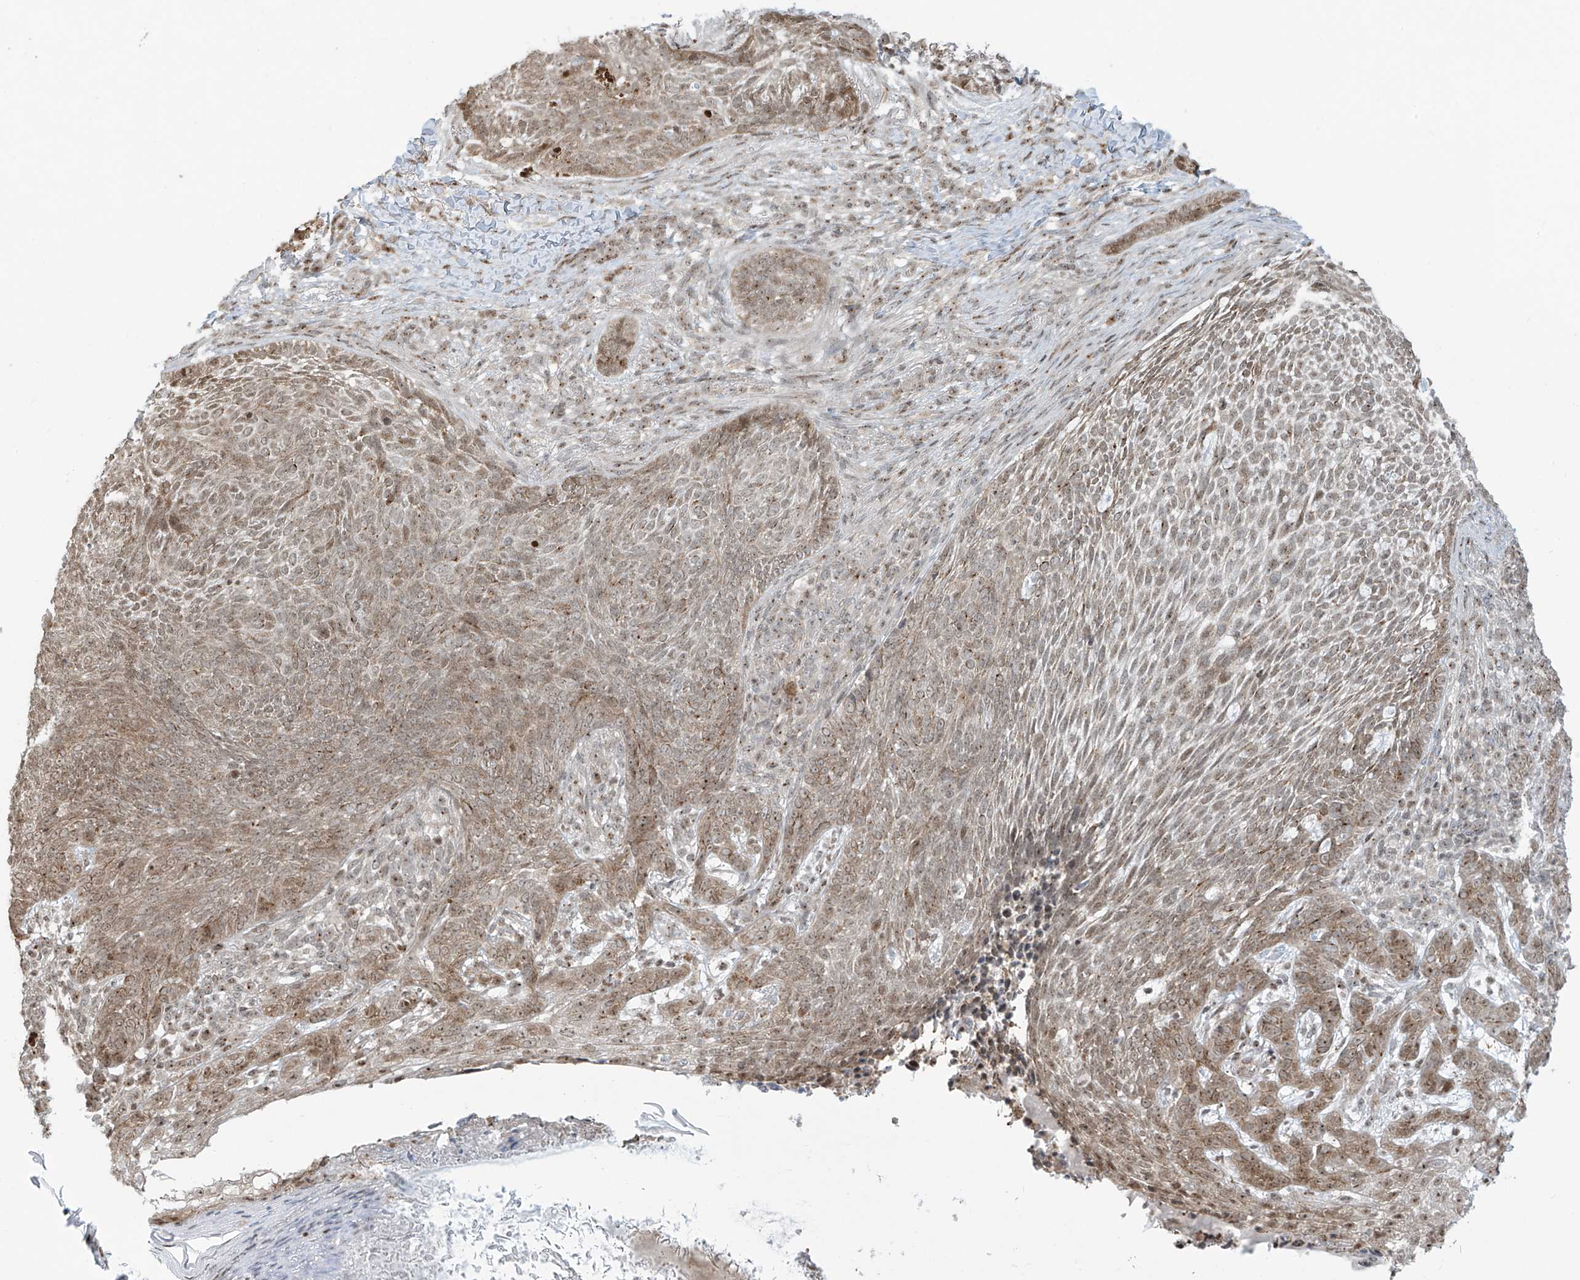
{"staining": {"intensity": "weak", "quantity": ">75%", "location": "nuclear"}, "tissue": "skin cancer", "cell_type": "Tumor cells", "image_type": "cancer", "snomed": [{"axis": "morphology", "description": "Basal cell carcinoma"}, {"axis": "topography", "description": "Skin"}], "caption": "Protein analysis of skin basal cell carcinoma tissue exhibits weak nuclear expression in about >75% of tumor cells.", "gene": "VMP1", "patient": {"sex": "male", "age": 85}}